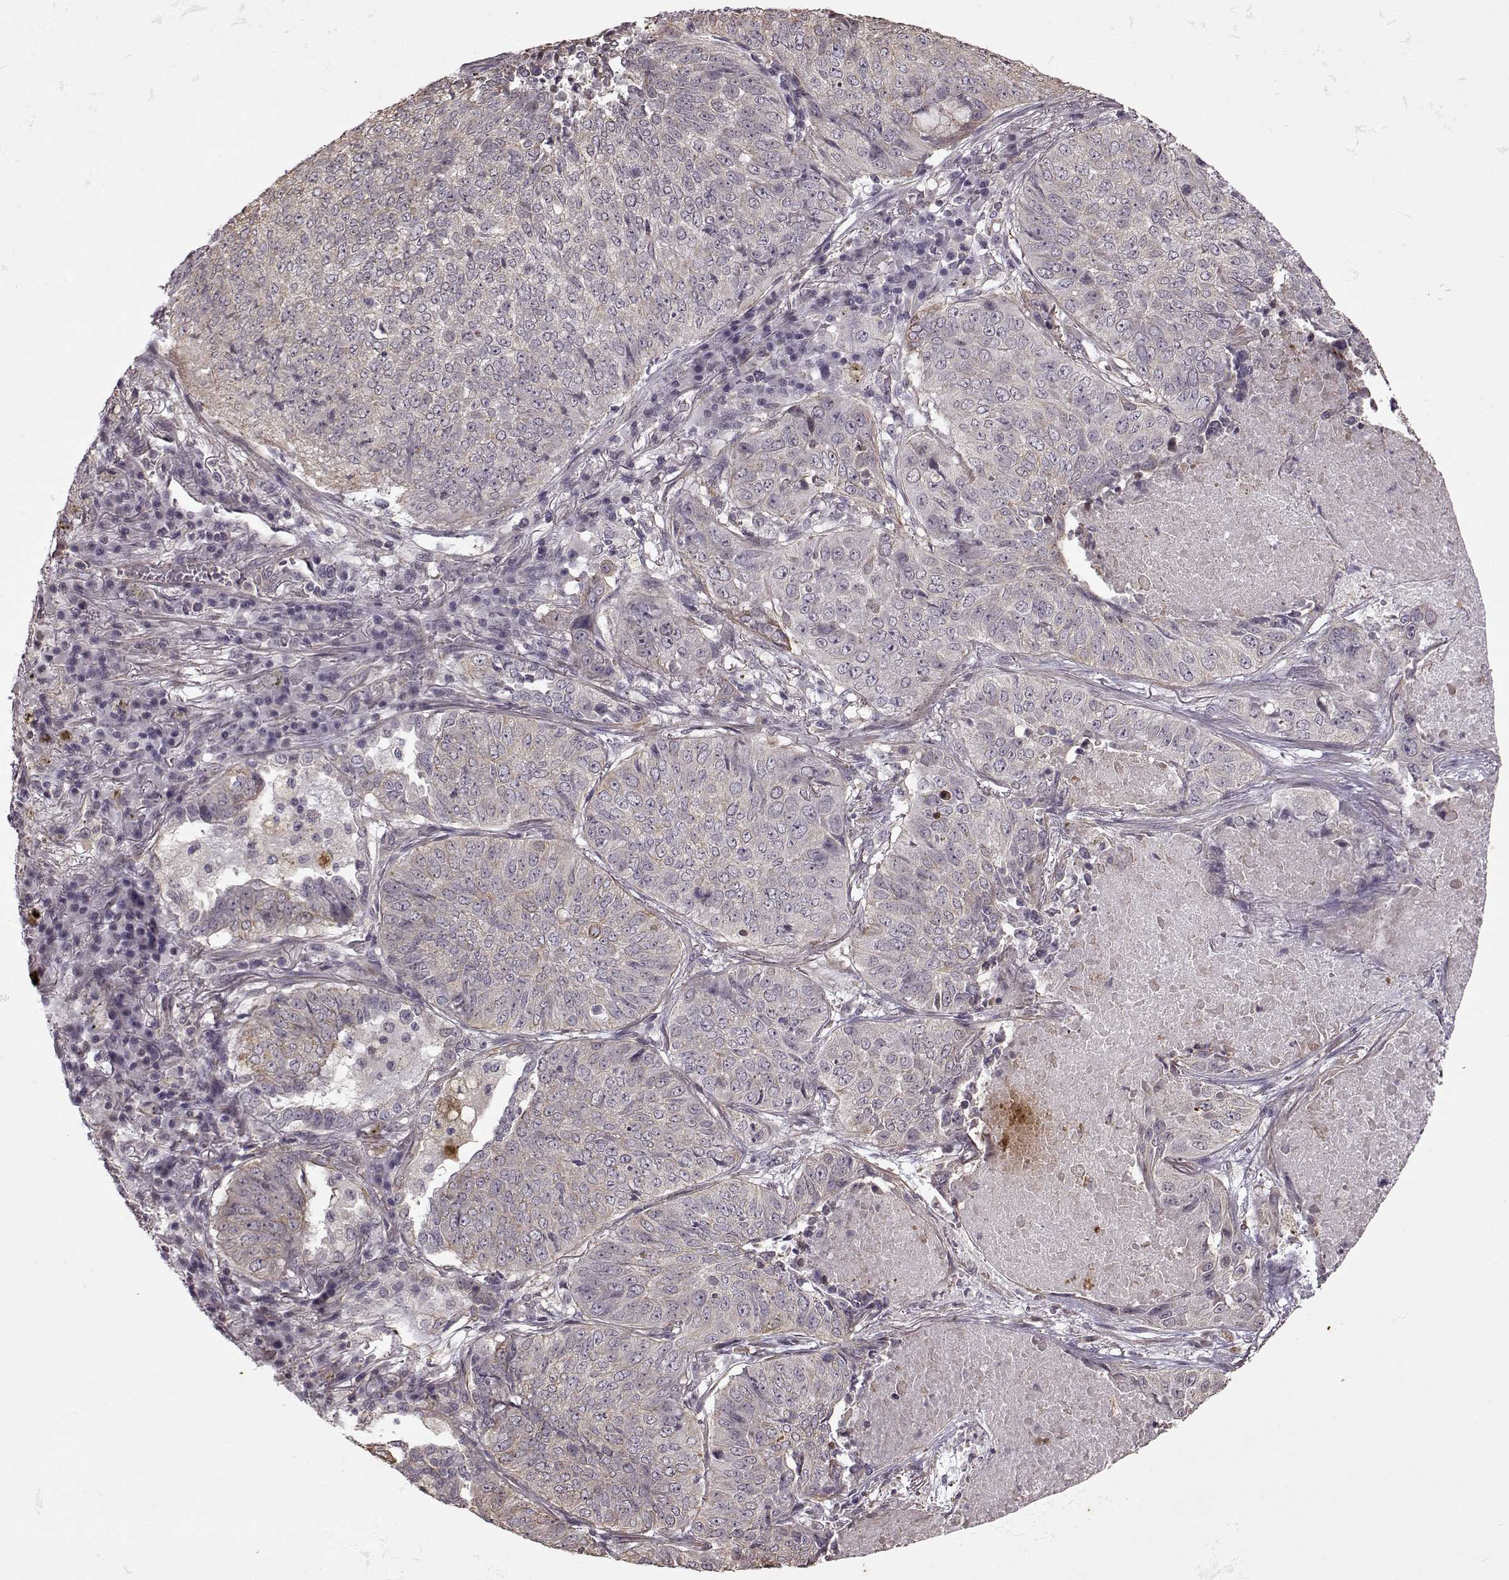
{"staining": {"intensity": "weak", "quantity": "<25%", "location": "cytoplasmic/membranous"}, "tissue": "lung cancer", "cell_type": "Tumor cells", "image_type": "cancer", "snomed": [{"axis": "morphology", "description": "Normal tissue, NOS"}, {"axis": "morphology", "description": "Squamous cell carcinoma, NOS"}, {"axis": "topography", "description": "Bronchus"}, {"axis": "topography", "description": "Lung"}], "caption": "The photomicrograph displays no staining of tumor cells in lung squamous cell carcinoma. (Immunohistochemistry (ihc), brightfield microscopy, high magnification).", "gene": "KRT9", "patient": {"sex": "male", "age": 64}}